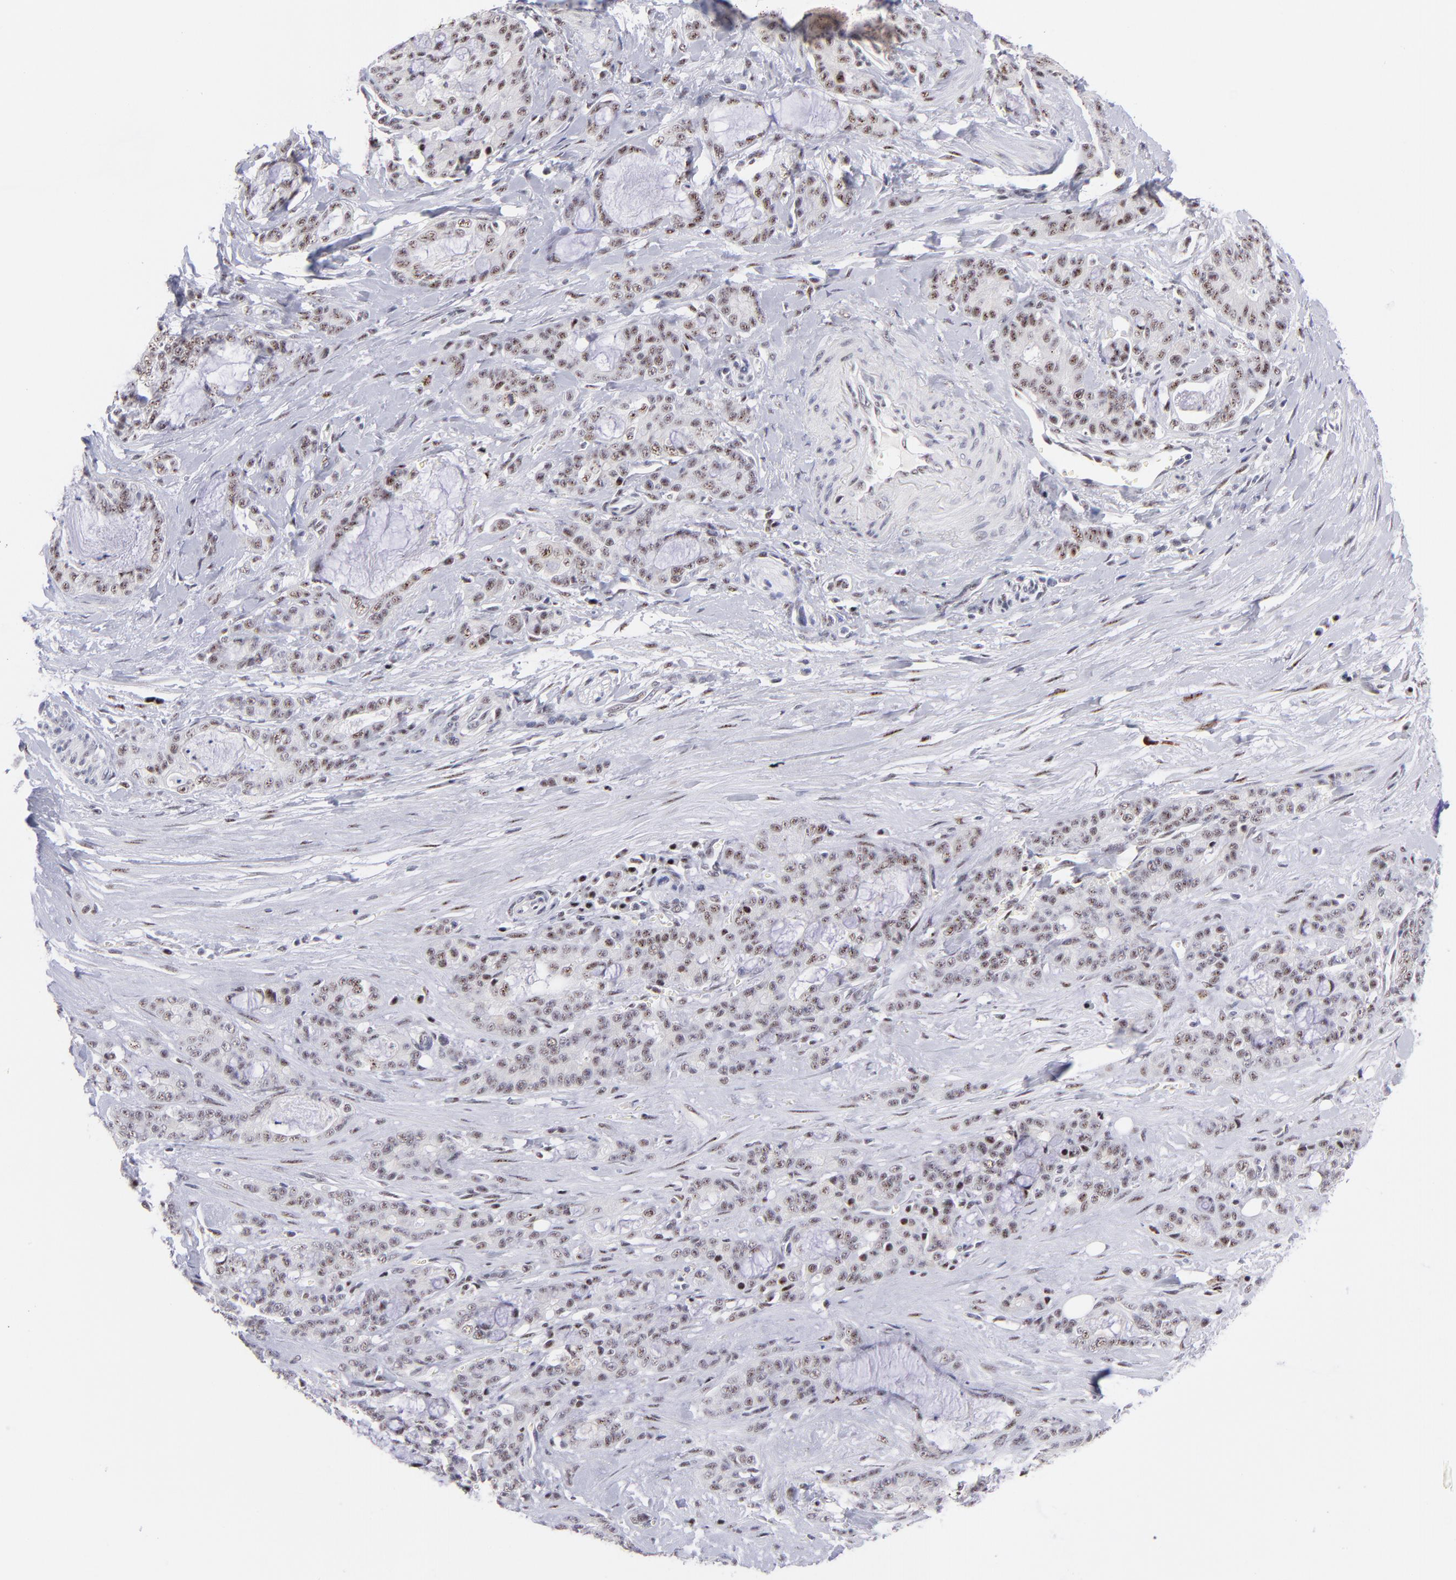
{"staining": {"intensity": "weak", "quantity": ">75%", "location": "nuclear"}, "tissue": "pancreatic cancer", "cell_type": "Tumor cells", "image_type": "cancer", "snomed": [{"axis": "morphology", "description": "Adenocarcinoma, NOS"}, {"axis": "topography", "description": "Pancreas"}], "caption": "Protein expression analysis of adenocarcinoma (pancreatic) displays weak nuclear positivity in approximately >75% of tumor cells.", "gene": "CDC25C", "patient": {"sex": "female", "age": 73}}